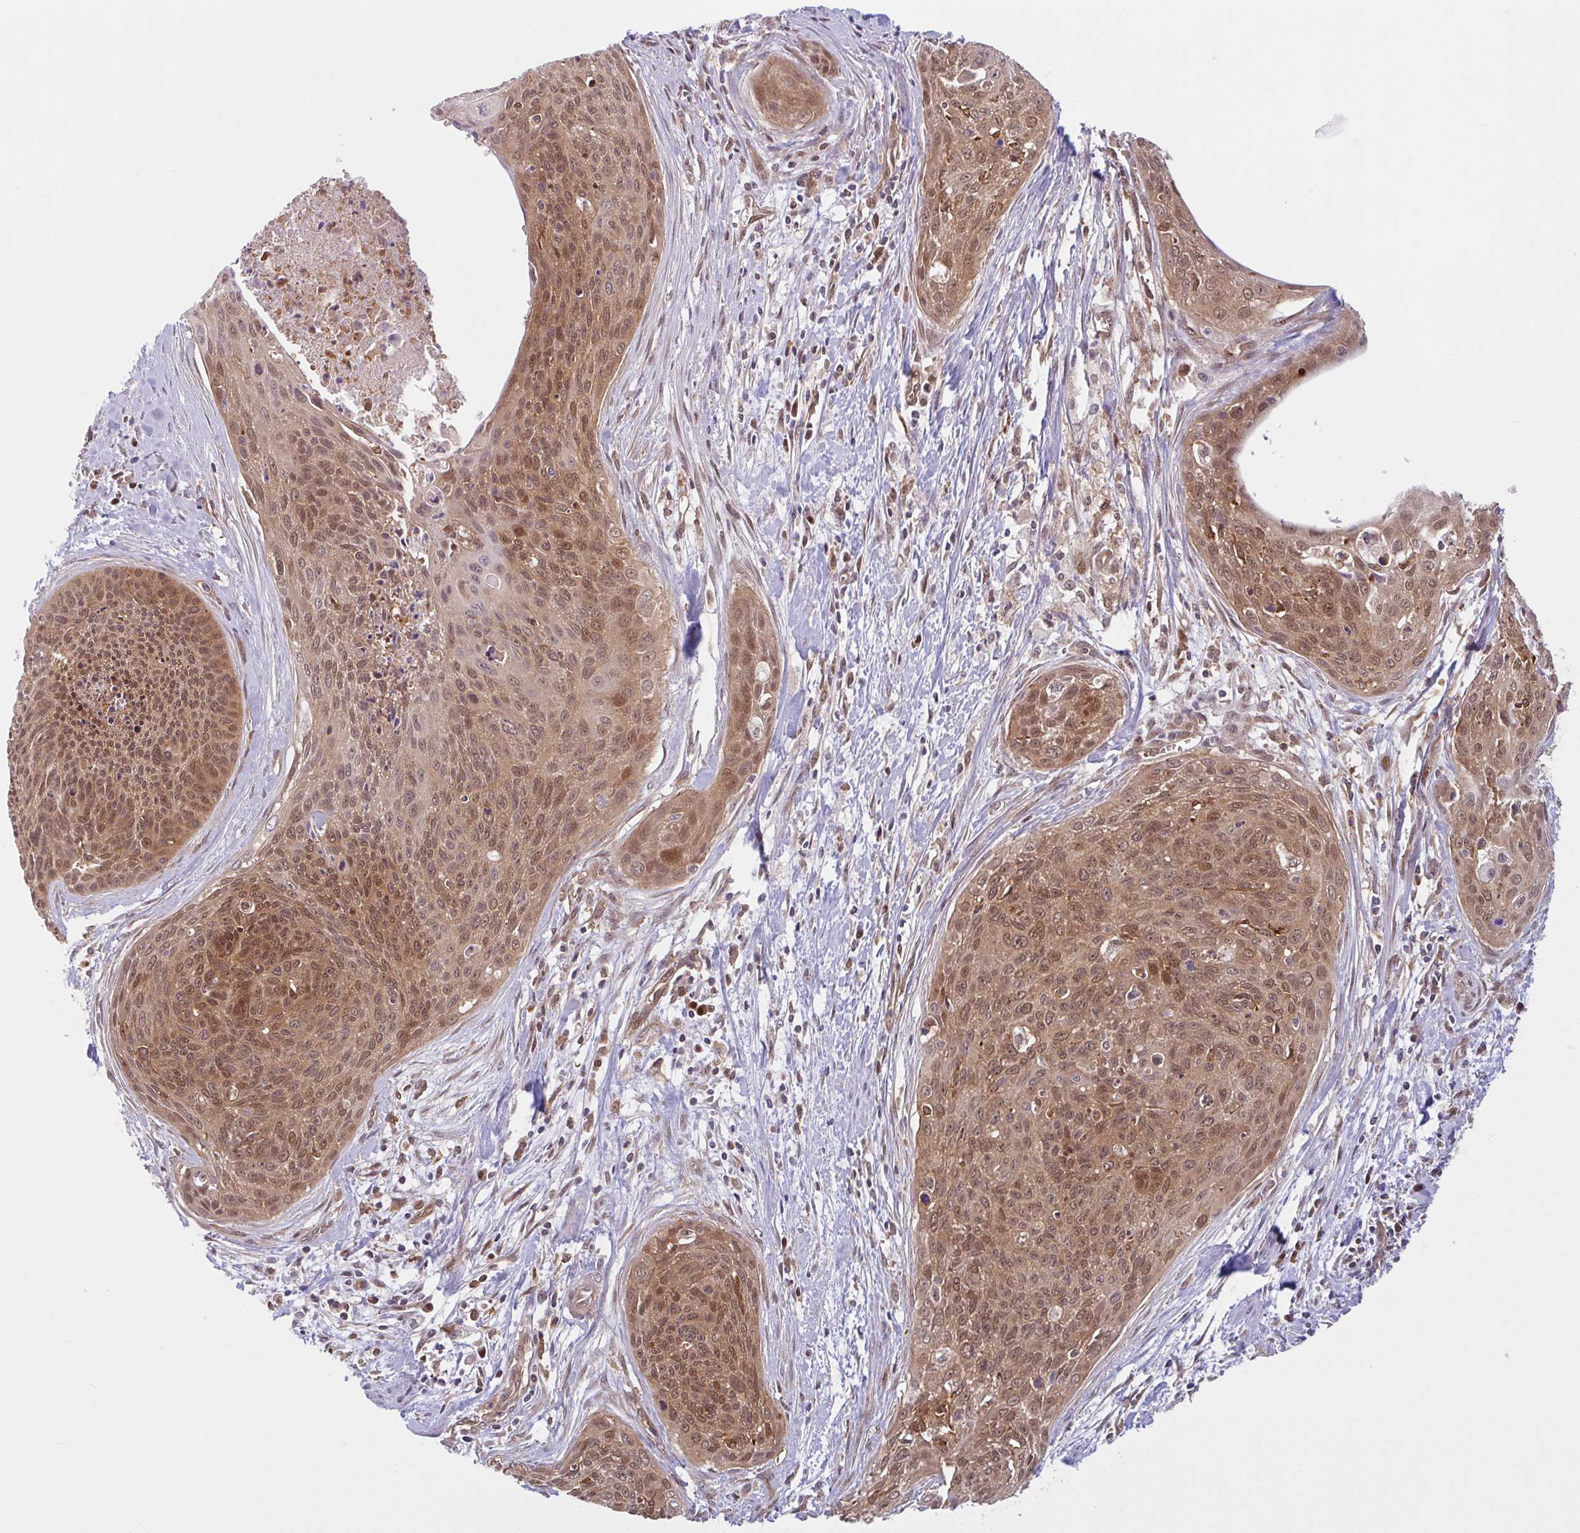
{"staining": {"intensity": "moderate", "quantity": ">75%", "location": "cytoplasmic/membranous,nuclear"}, "tissue": "cervical cancer", "cell_type": "Tumor cells", "image_type": "cancer", "snomed": [{"axis": "morphology", "description": "Squamous cell carcinoma, NOS"}, {"axis": "topography", "description": "Cervix"}], "caption": "A medium amount of moderate cytoplasmic/membranous and nuclear positivity is seen in about >75% of tumor cells in cervical squamous cell carcinoma tissue.", "gene": "HMBS", "patient": {"sex": "female", "age": 55}}